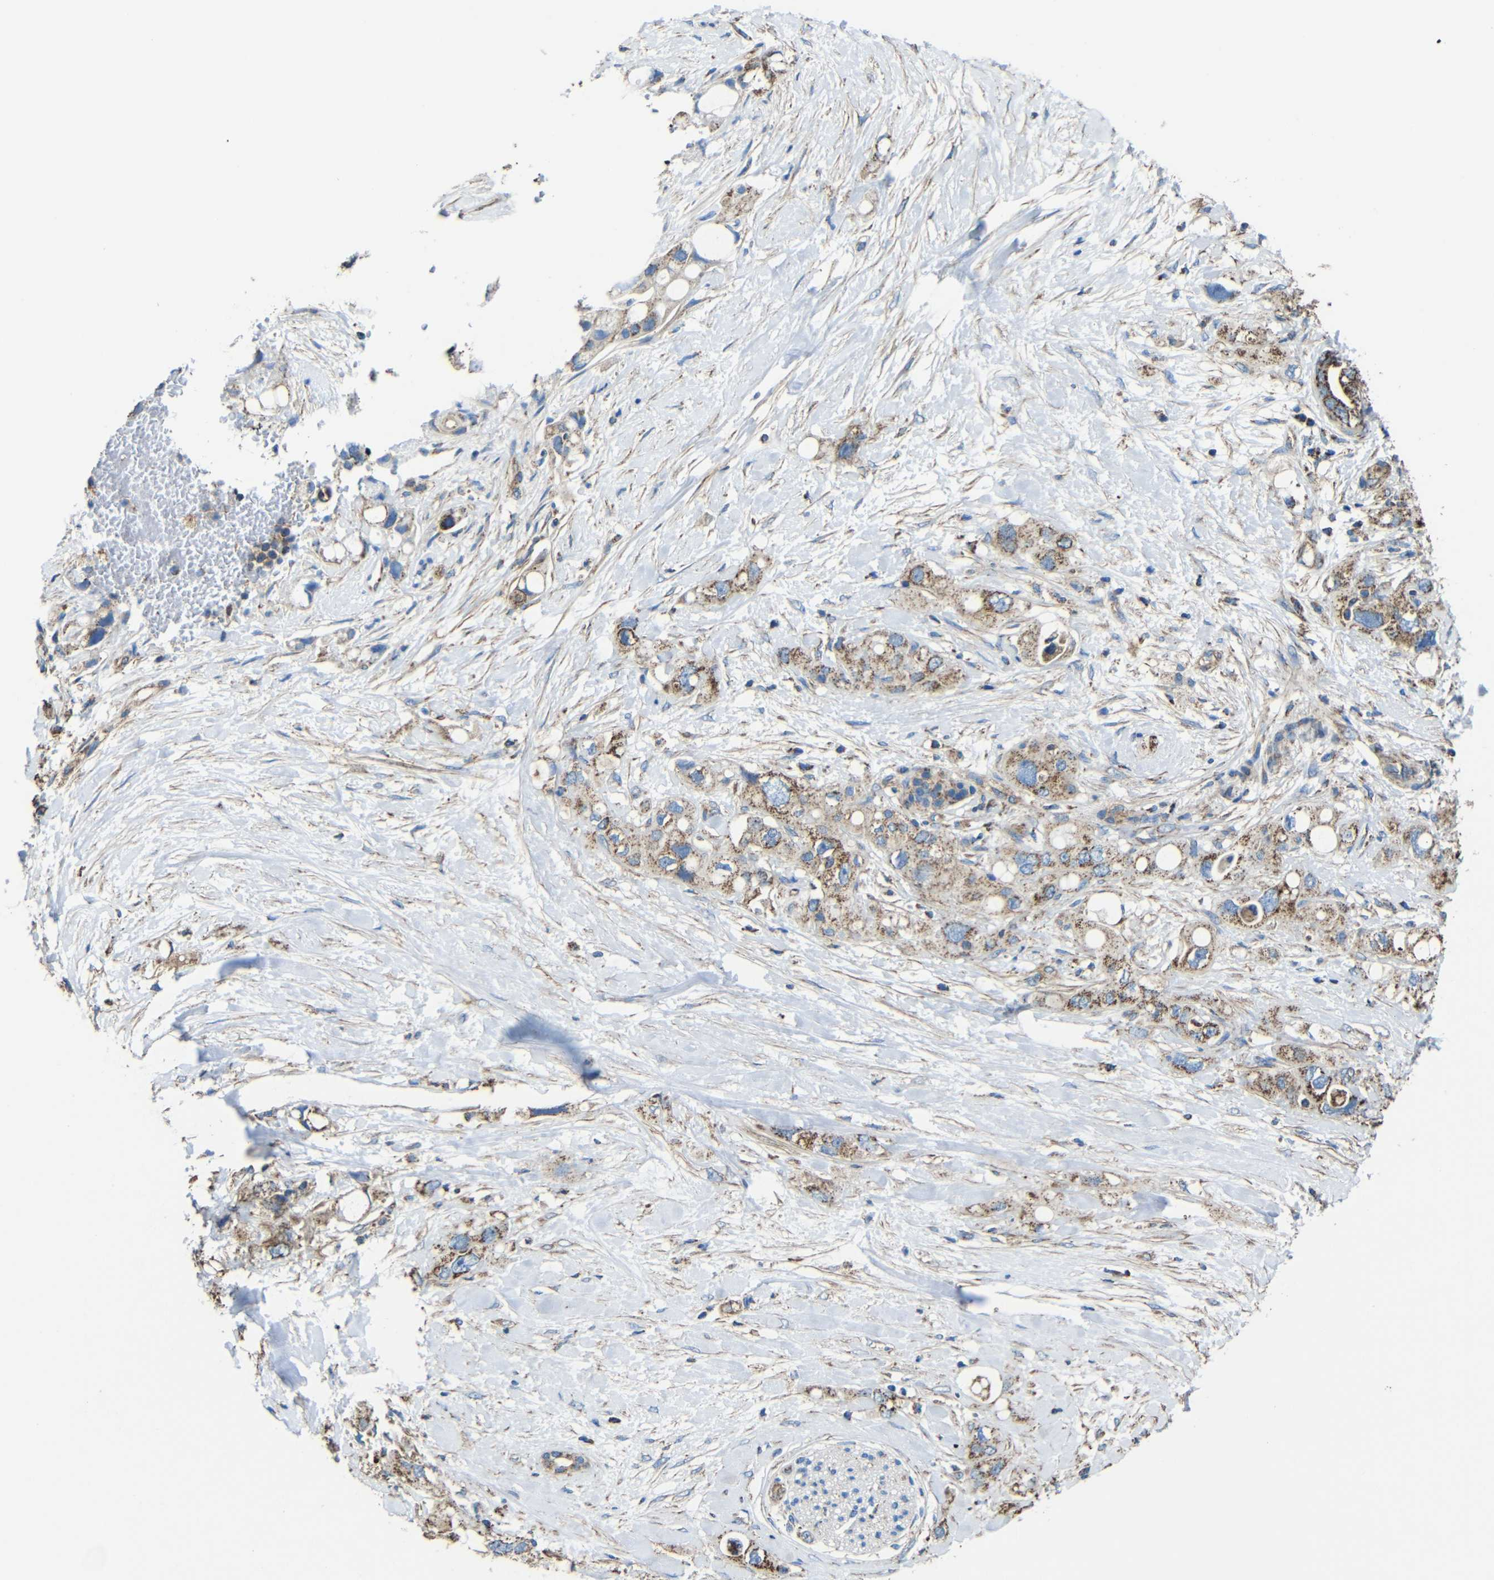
{"staining": {"intensity": "moderate", "quantity": ">75%", "location": "cytoplasmic/membranous"}, "tissue": "pancreatic cancer", "cell_type": "Tumor cells", "image_type": "cancer", "snomed": [{"axis": "morphology", "description": "Adenocarcinoma, NOS"}, {"axis": "topography", "description": "Pancreas"}], "caption": "The image demonstrates staining of adenocarcinoma (pancreatic), revealing moderate cytoplasmic/membranous protein positivity (brown color) within tumor cells.", "gene": "INTS6L", "patient": {"sex": "female", "age": 56}}